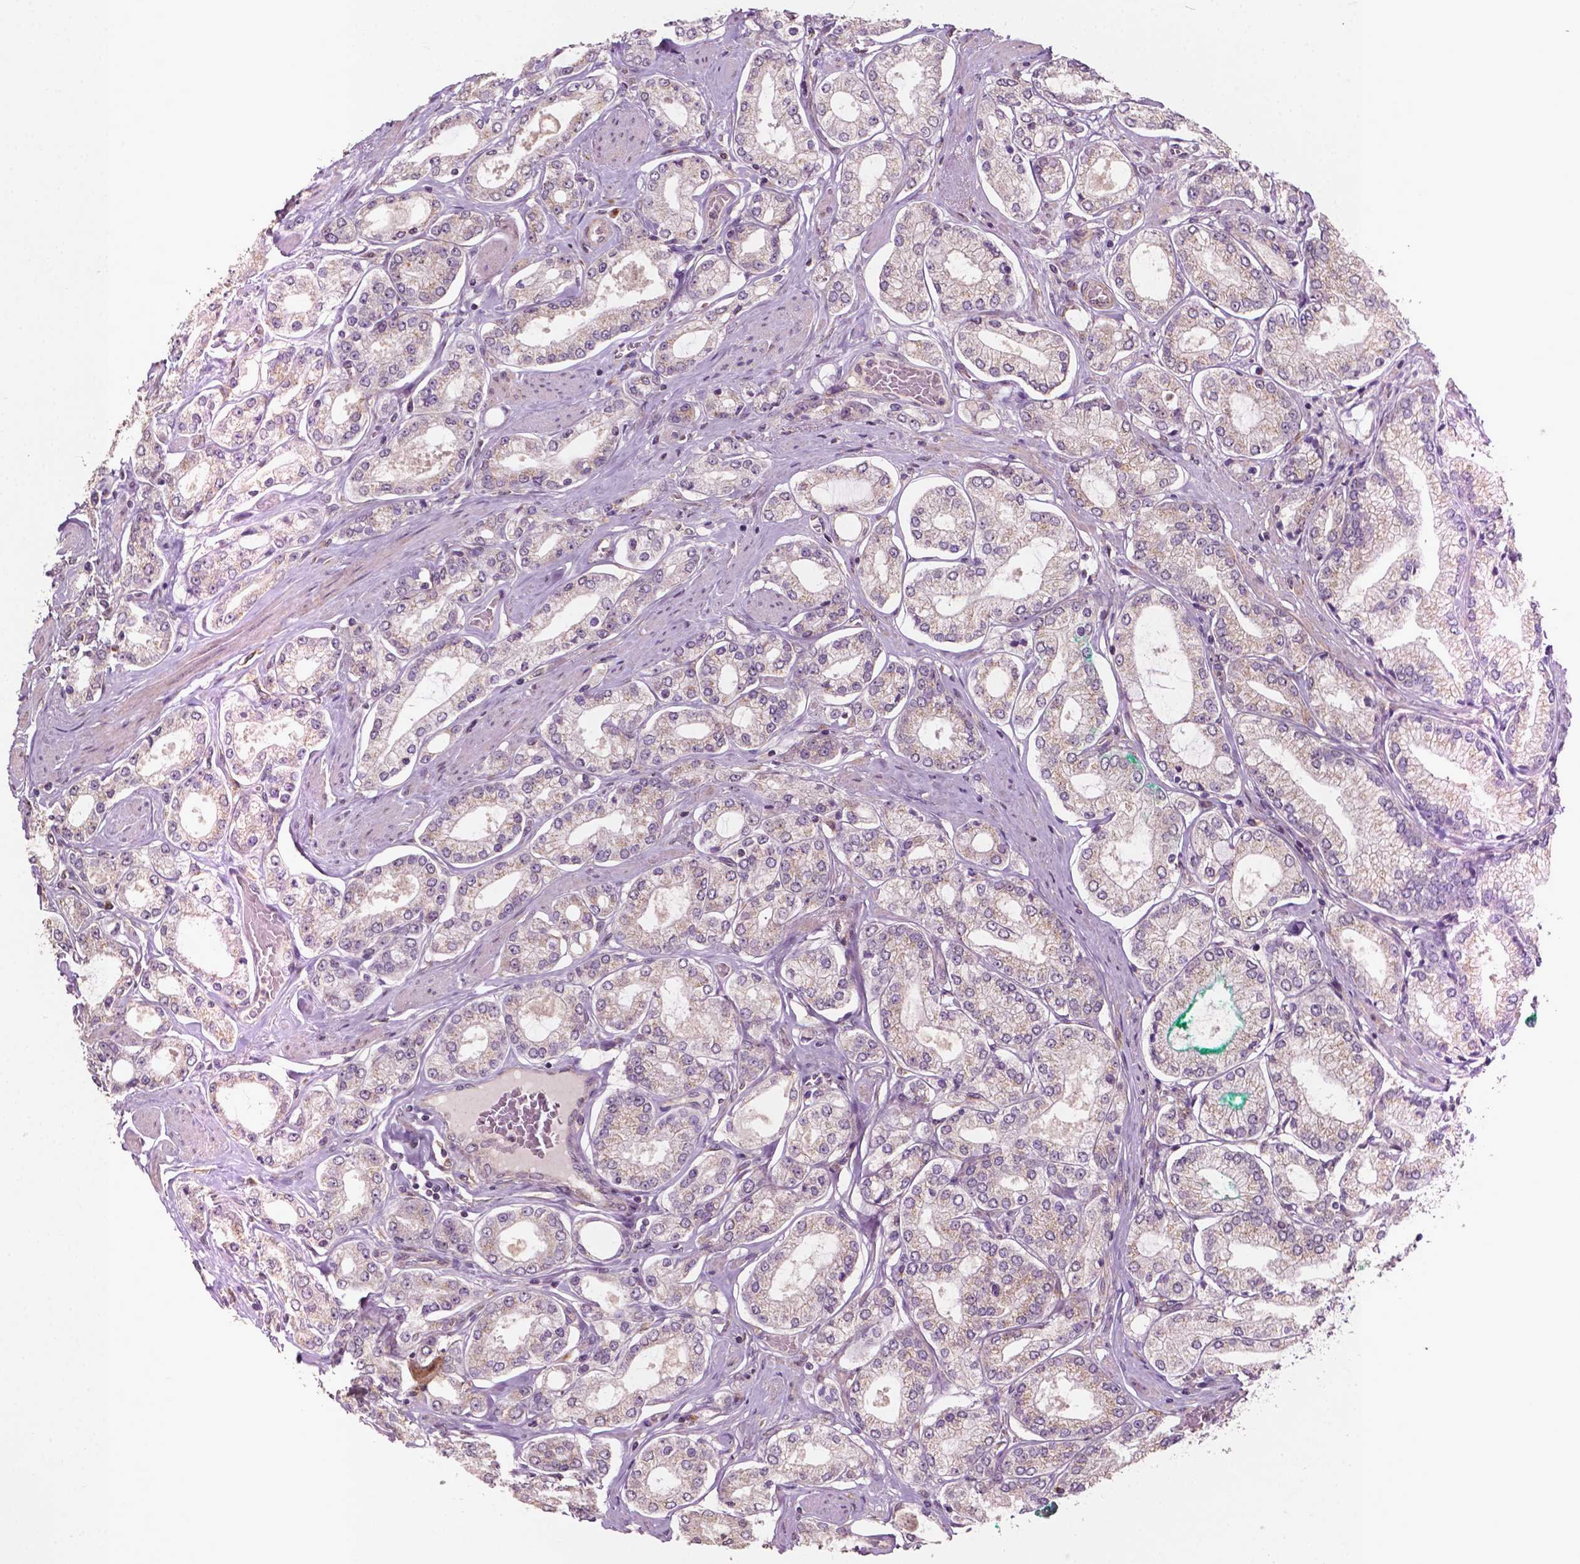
{"staining": {"intensity": "weak", "quantity": "25%-75%", "location": "cytoplasmic/membranous"}, "tissue": "prostate cancer", "cell_type": "Tumor cells", "image_type": "cancer", "snomed": [{"axis": "morphology", "description": "Adenocarcinoma, High grade"}, {"axis": "topography", "description": "Prostate"}], "caption": "Weak cytoplasmic/membranous protein expression is present in about 25%-75% of tumor cells in prostate adenocarcinoma (high-grade).", "gene": "EBAG9", "patient": {"sex": "male", "age": 68}}